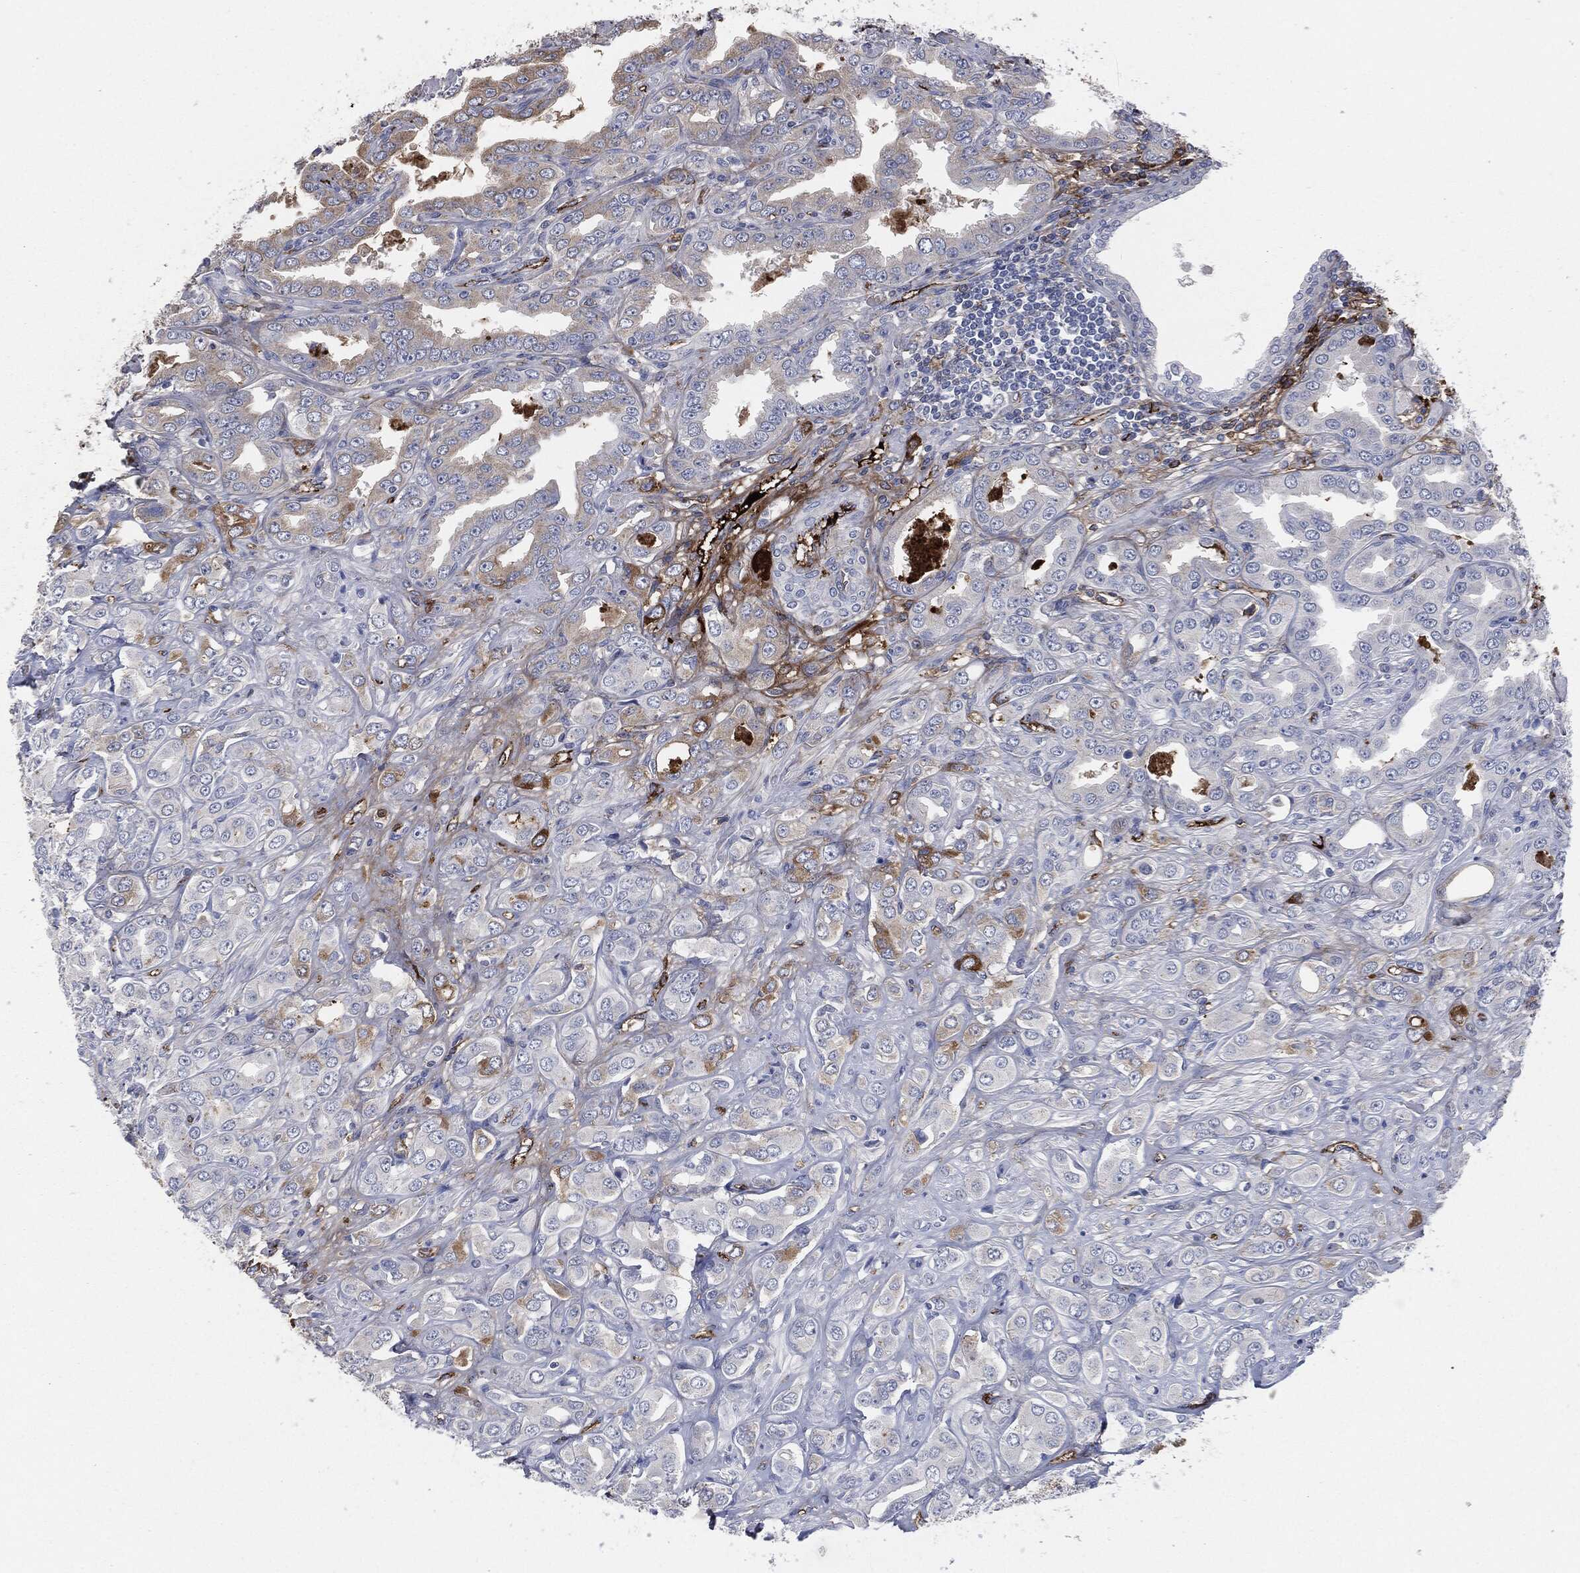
{"staining": {"intensity": "strong", "quantity": "<25%", "location": "cytoplasmic/membranous"}, "tissue": "prostate cancer", "cell_type": "Tumor cells", "image_type": "cancer", "snomed": [{"axis": "morphology", "description": "Adenocarcinoma, NOS"}, {"axis": "topography", "description": "Prostate and seminal vesicle, NOS"}, {"axis": "topography", "description": "Prostate"}], "caption": "Protein staining reveals strong cytoplasmic/membranous staining in approximately <25% of tumor cells in prostate cancer.", "gene": "APOB", "patient": {"sex": "male", "age": 69}}